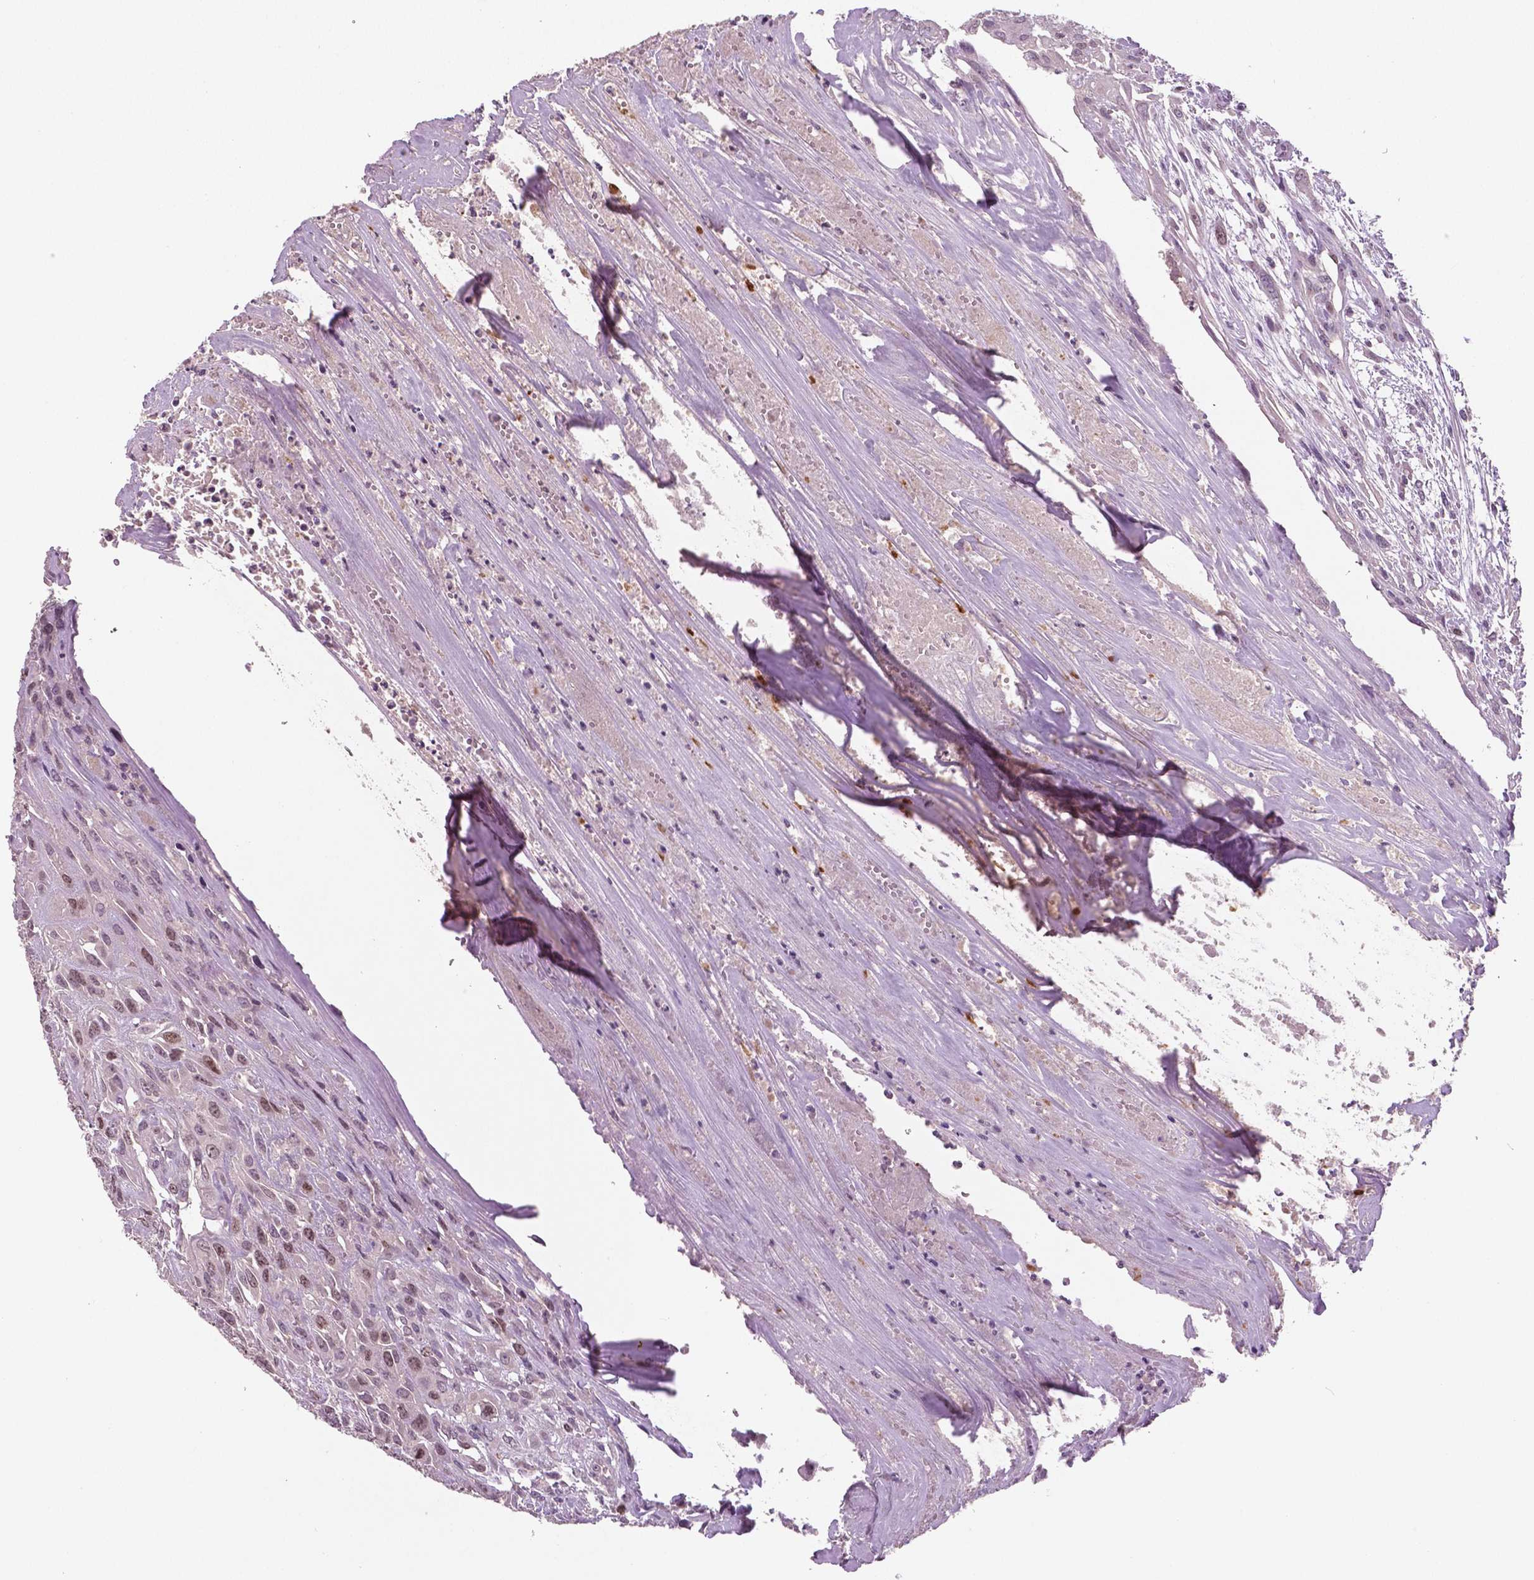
{"staining": {"intensity": "moderate", "quantity": "25%-75%", "location": "nuclear"}, "tissue": "urothelial cancer", "cell_type": "Tumor cells", "image_type": "cancer", "snomed": [{"axis": "morphology", "description": "Urothelial carcinoma, High grade"}, {"axis": "topography", "description": "Urinary bladder"}], "caption": "Tumor cells reveal medium levels of moderate nuclear positivity in about 25%-75% of cells in urothelial carcinoma (high-grade).", "gene": "MKI67", "patient": {"sex": "male", "age": 67}}